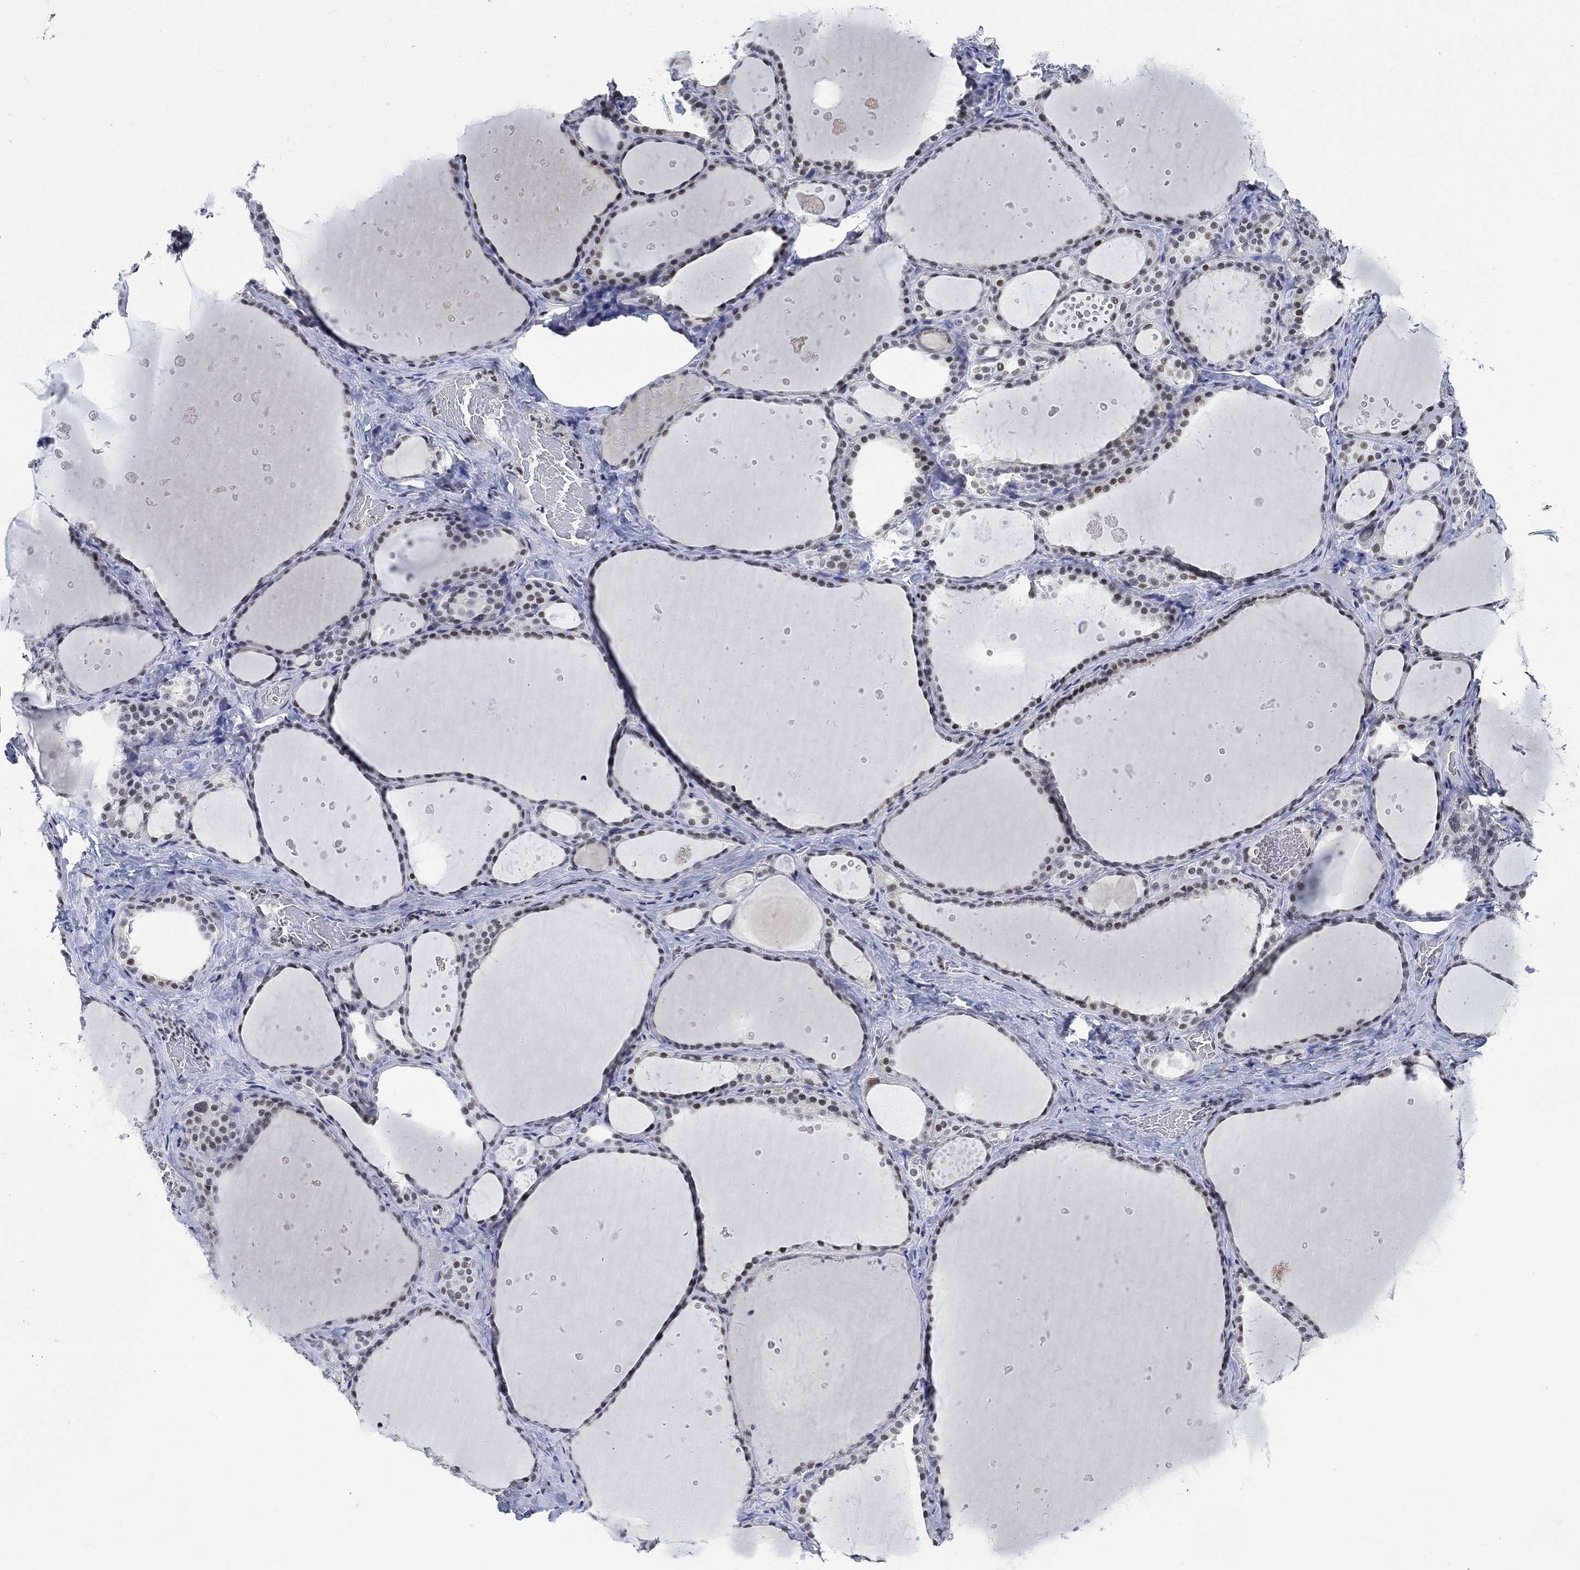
{"staining": {"intensity": "negative", "quantity": "none", "location": "none"}, "tissue": "thyroid gland", "cell_type": "Glandular cells", "image_type": "normal", "snomed": [{"axis": "morphology", "description": "Normal tissue, NOS"}, {"axis": "topography", "description": "Thyroid gland"}], "caption": "DAB (3,3'-diaminobenzidine) immunohistochemical staining of benign human thyroid gland reveals no significant expression in glandular cells.", "gene": "KCNH8", "patient": {"sex": "male", "age": 63}}